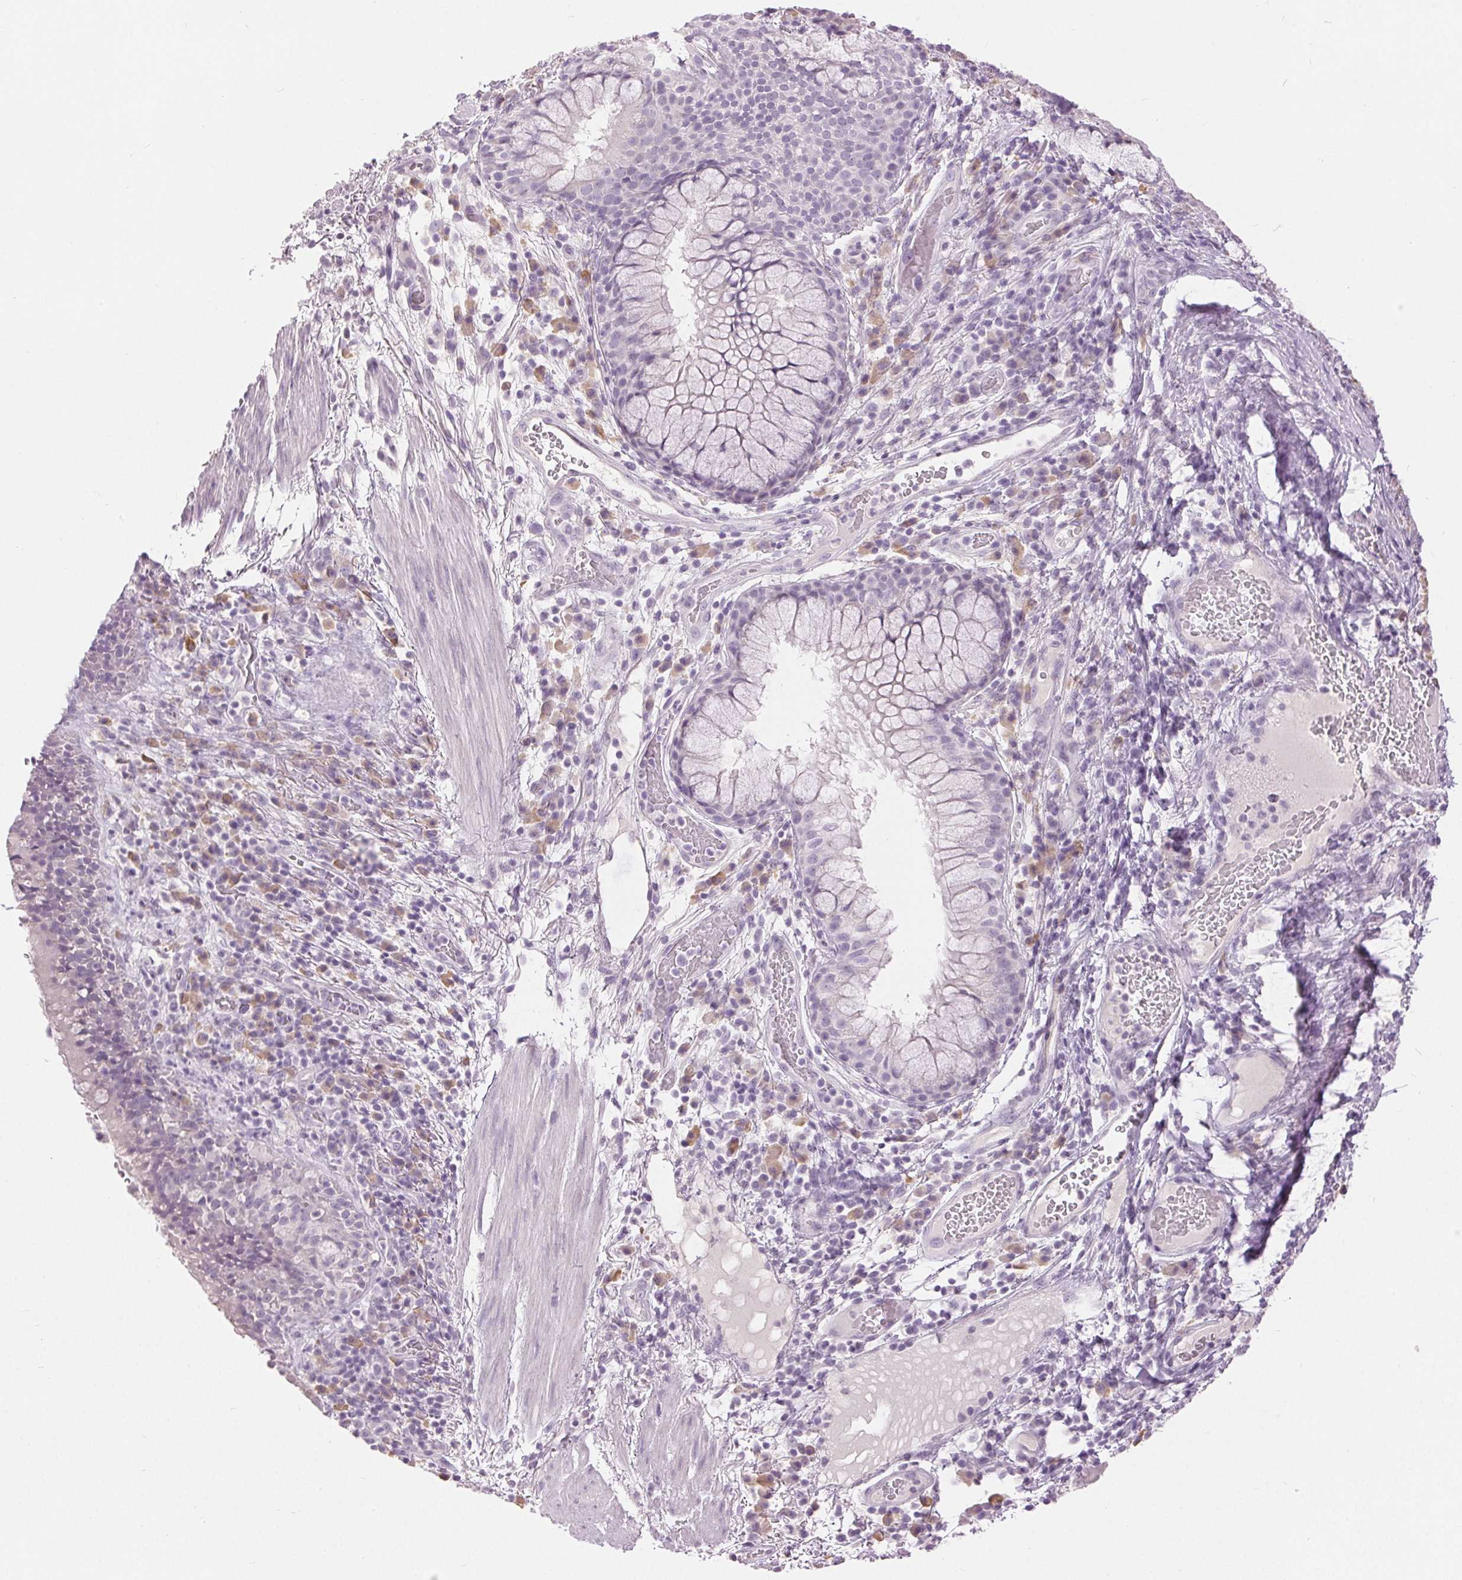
{"staining": {"intensity": "negative", "quantity": "none", "location": "none"}, "tissue": "bronchus", "cell_type": "Respiratory epithelial cells", "image_type": "normal", "snomed": [{"axis": "morphology", "description": "Normal tissue, NOS"}, {"axis": "topography", "description": "Lymph node"}, {"axis": "topography", "description": "Bronchus"}], "caption": "This is an immunohistochemistry image of benign human bronchus. There is no expression in respiratory epithelial cells.", "gene": "DSG3", "patient": {"sex": "male", "age": 56}}